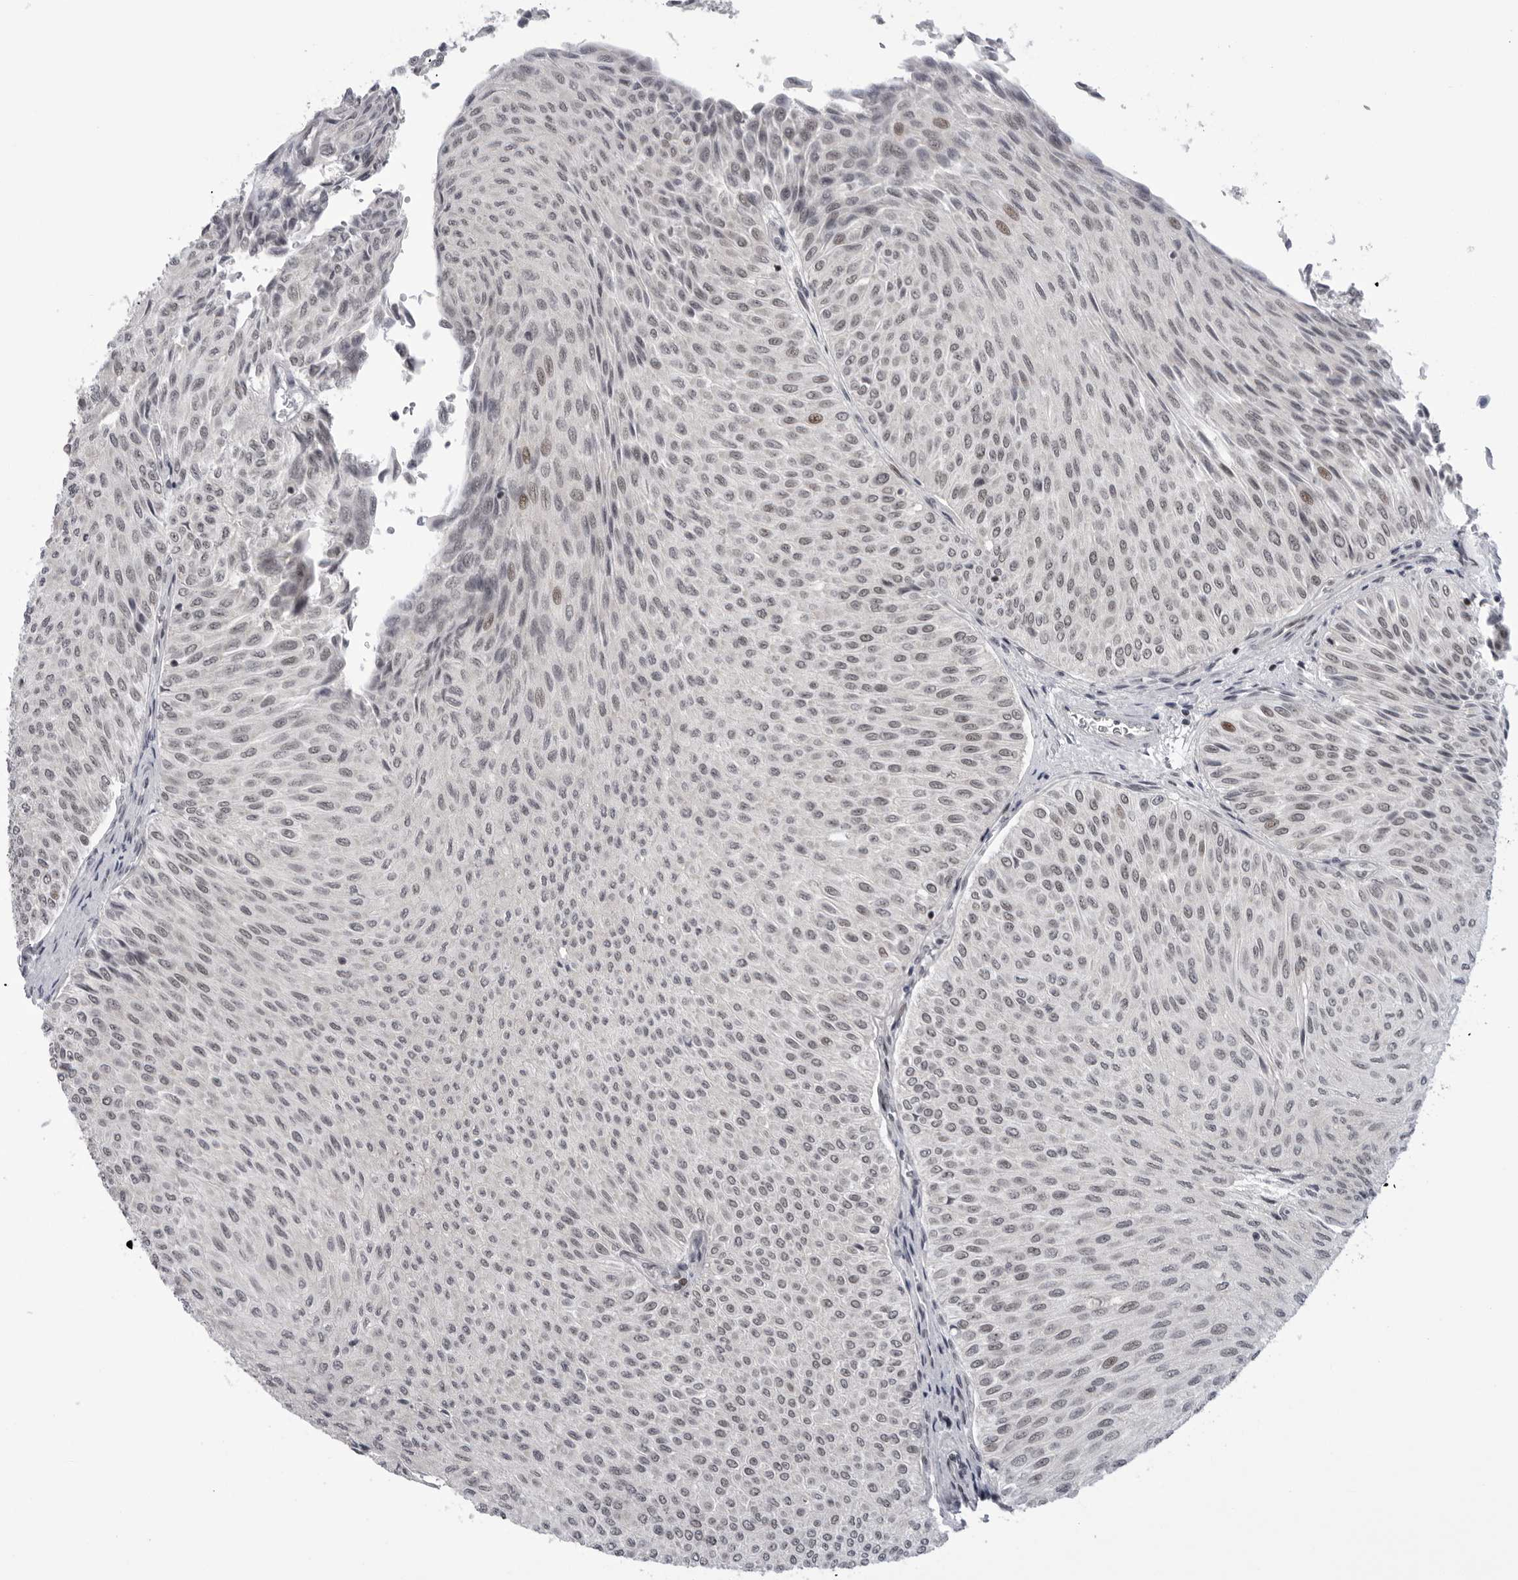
{"staining": {"intensity": "weak", "quantity": ">75%", "location": "nuclear"}, "tissue": "urothelial cancer", "cell_type": "Tumor cells", "image_type": "cancer", "snomed": [{"axis": "morphology", "description": "Urothelial carcinoma, Low grade"}, {"axis": "topography", "description": "Urinary bladder"}], "caption": "The immunohistochemical stain shows weak nuclear staining in tumor cells of low-grade urothelial carcinoma tissue.", "gene": "ALPK2", "patient": {"sex": "male", "age": 78}}